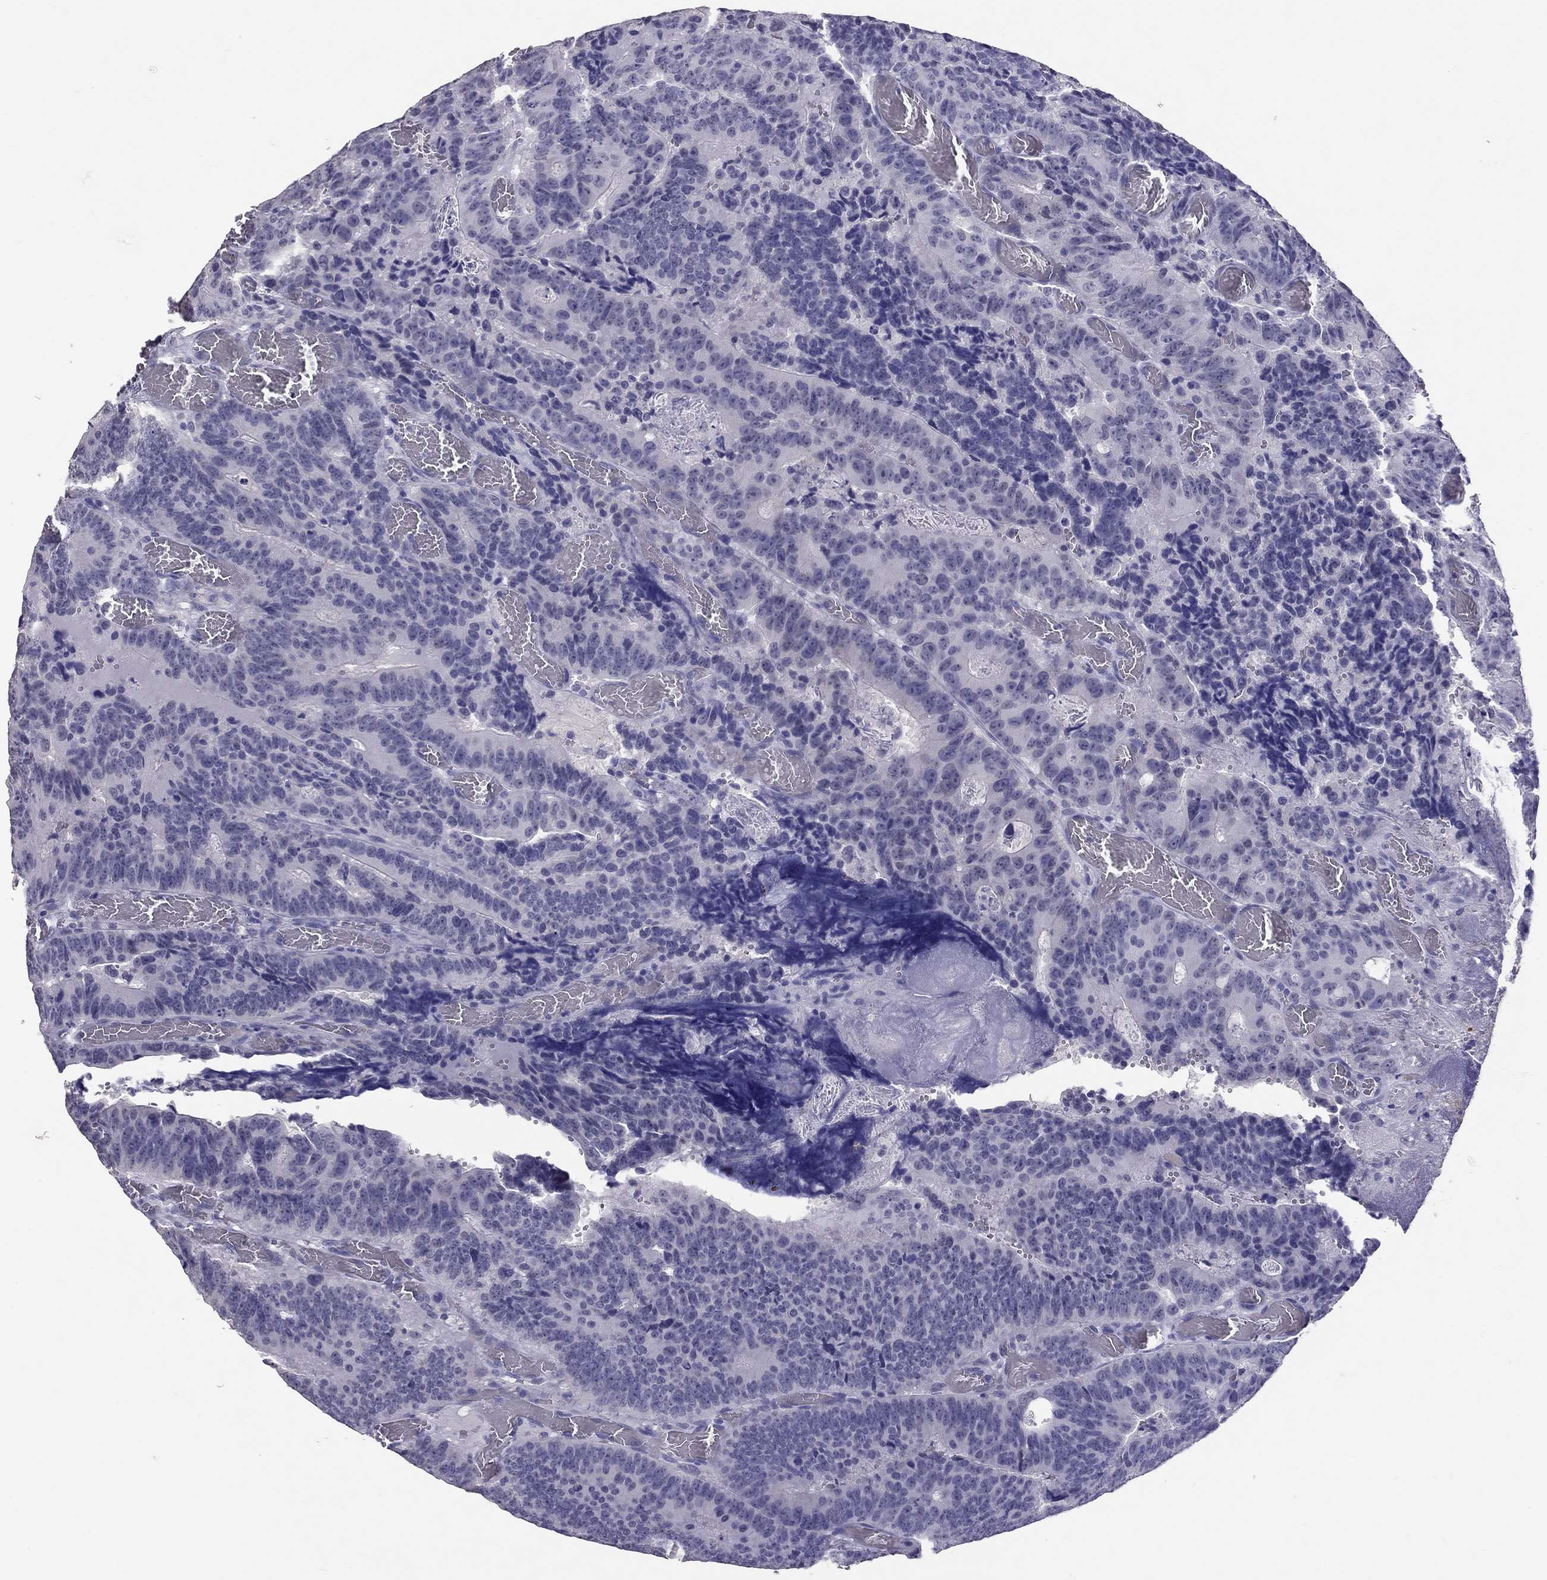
{"staining": {"intensity": "negative", "quantity": "none", "location": "none"}, "tissue": "colorectal cancer", "cell_type": "Tumor cells", "image_type": "cancer", "snomed": [{"axis": "morphology", "description": "Adenocarcinoma, NOS"}, {"axis": "topography", "description": "Colon"}], "caption": "Human adenocarcinoma (colorectal) stained for a protein using immunohistochemistry (IHC) reveals no positivity in tumor cells.", "gene": "PSMB11", "patient": {"sex": "female", "age": 82}}